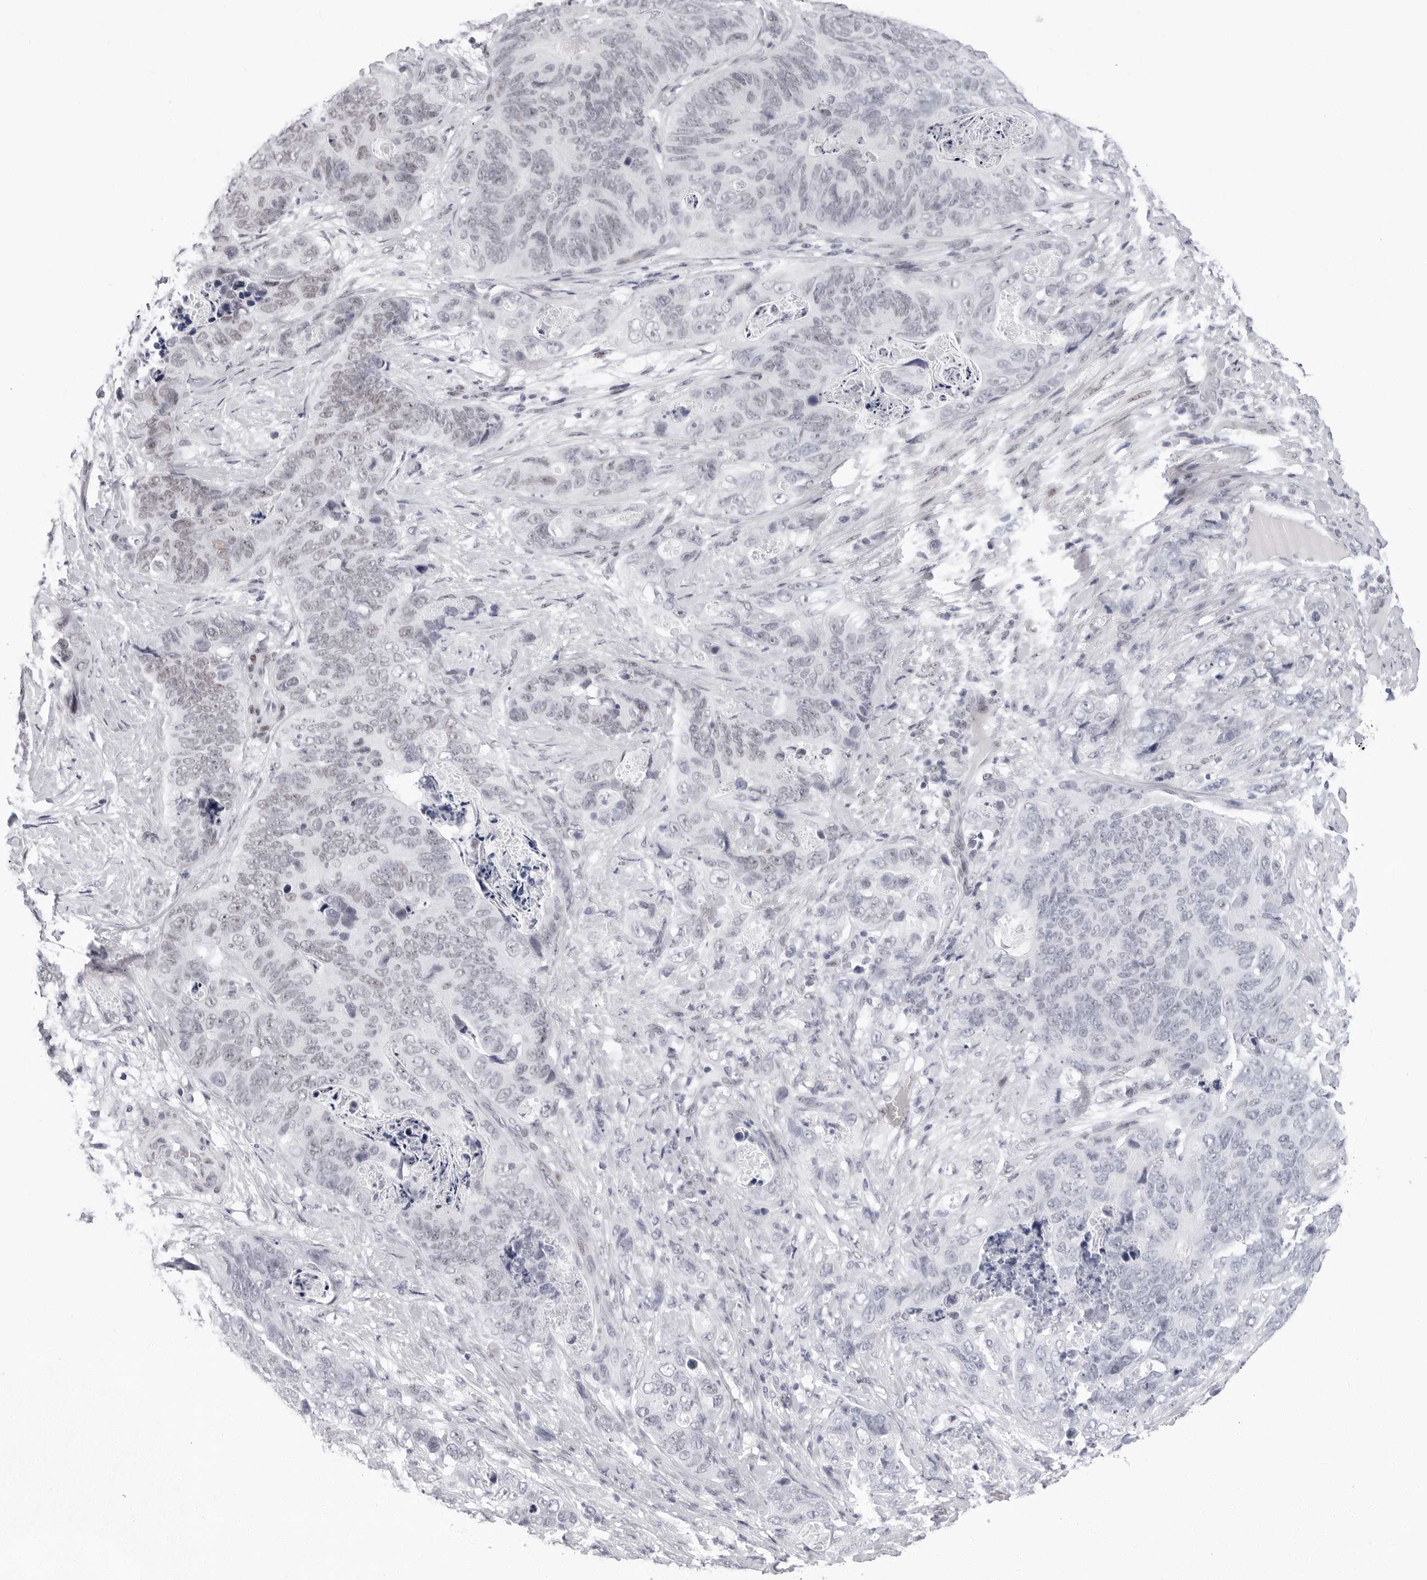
{"staining": {"intensity": "negative", "quantity": "none", "location": "none"}, "tissue": "stomach cancer", "cell_type": "Tumor cells", "image_type": "cancer", "snomed": [{"axis": "morphology", "description": "Normal tissue, NOS"}, {"axis": "morphology", "description": "Adenocarcinoma, NOS"}, {"axis": "topography", "description": "Stomach"}], "caption": "Immunohistochemistry of human stomach cancer demonstrates no staining in tumor cells.", "gene": "VEZF1", "patient": {"sex": "female", "age": 89}}